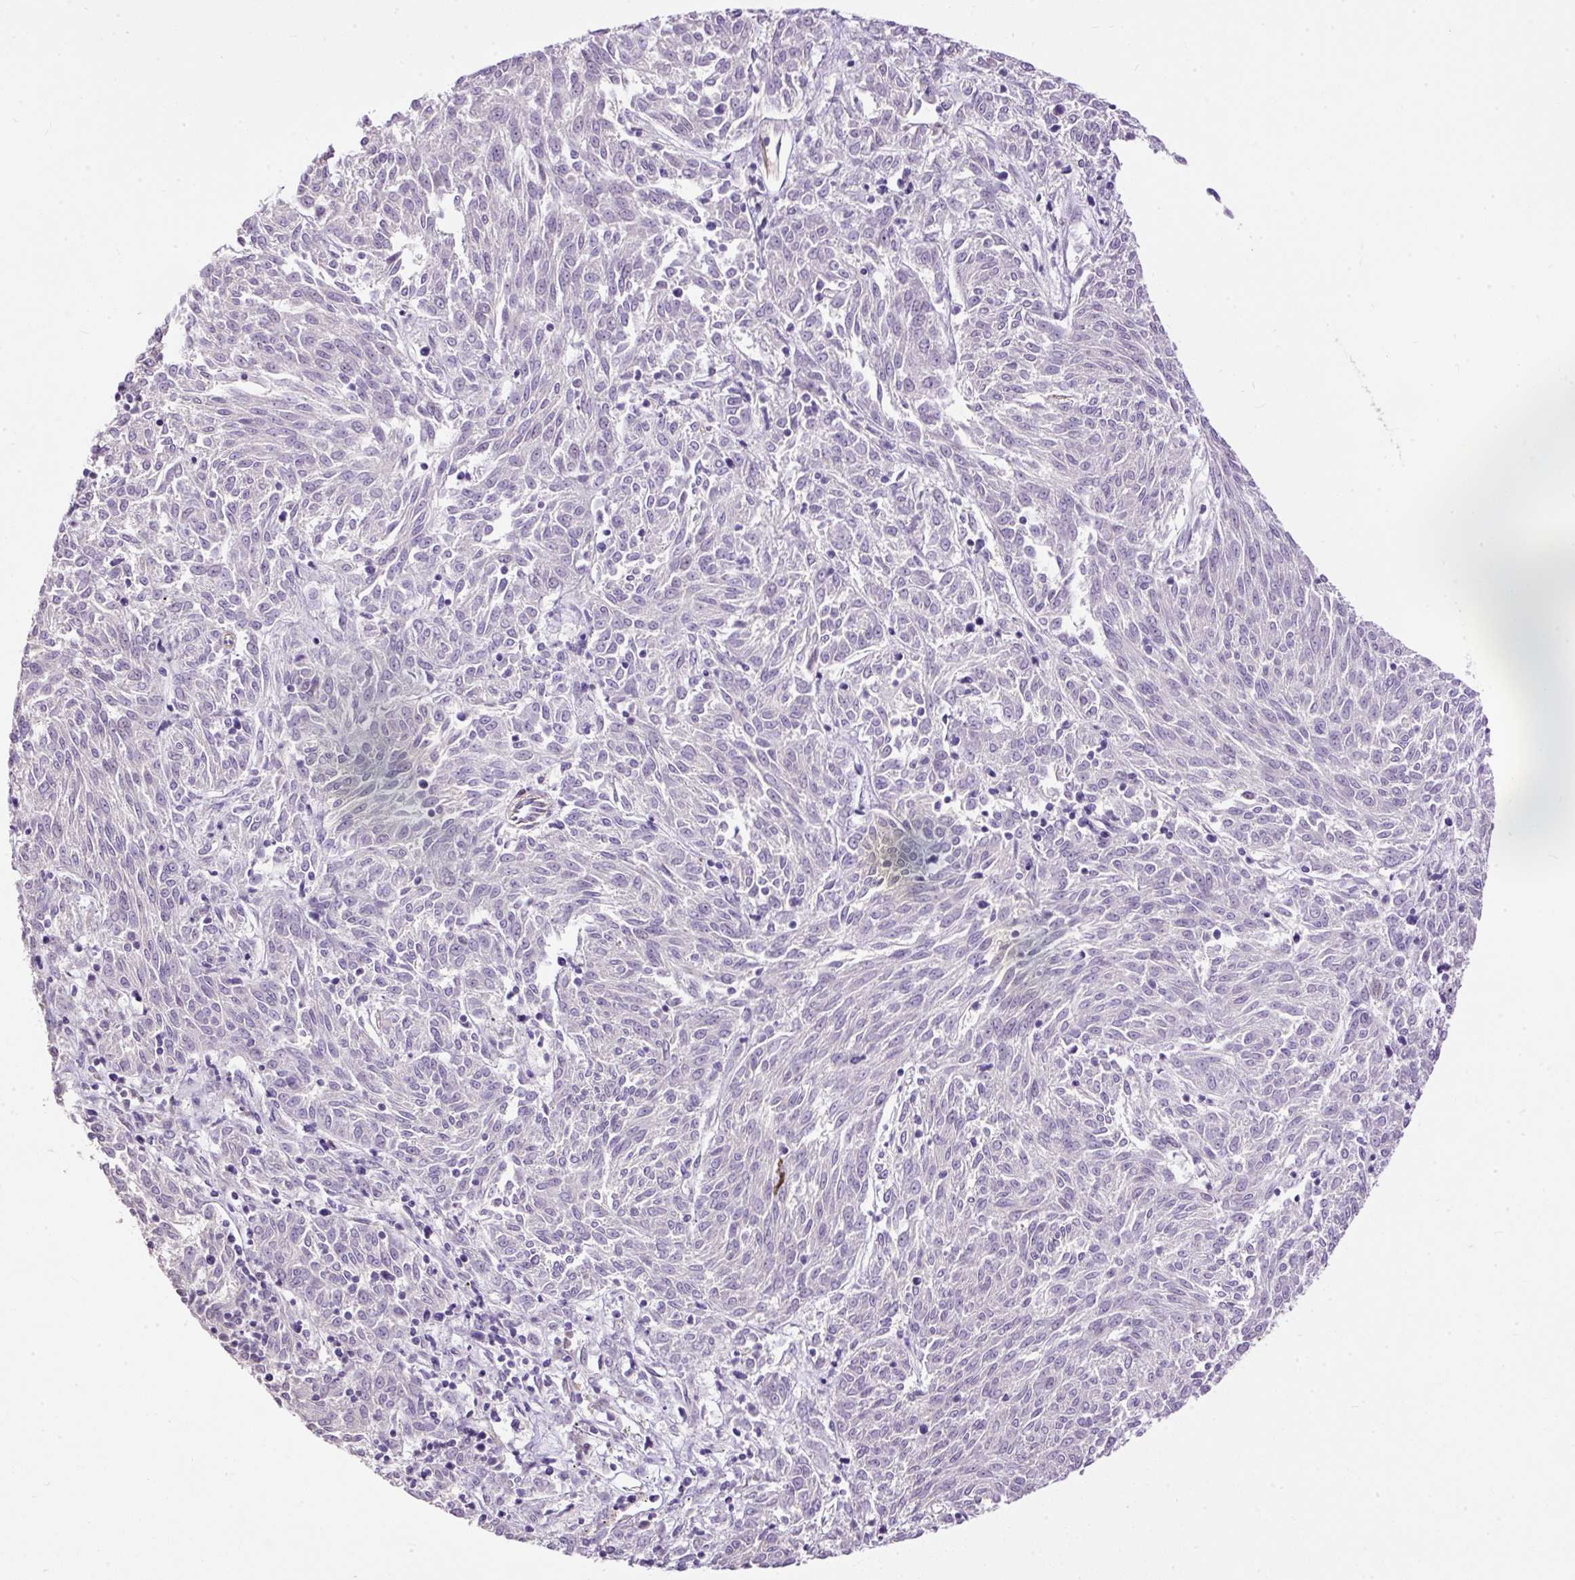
{"staining": {"intensity": "negative", "quantity": "none", "location": "none"}, "tissue": "melanoma", "cell_type": "Tumor cells", "image_type": "cancer", "snomed": [{"axis": "morphology", "description": "Malignant melanoma, NOS"}, {"axis": "topography", "description": "Skin"}], "caption": "This is an IHC histopathology image of melanoma. There is no expression in tumor cells.", "gene": "MAGEB16", "patient": {"sex": "female", "age": 72}}